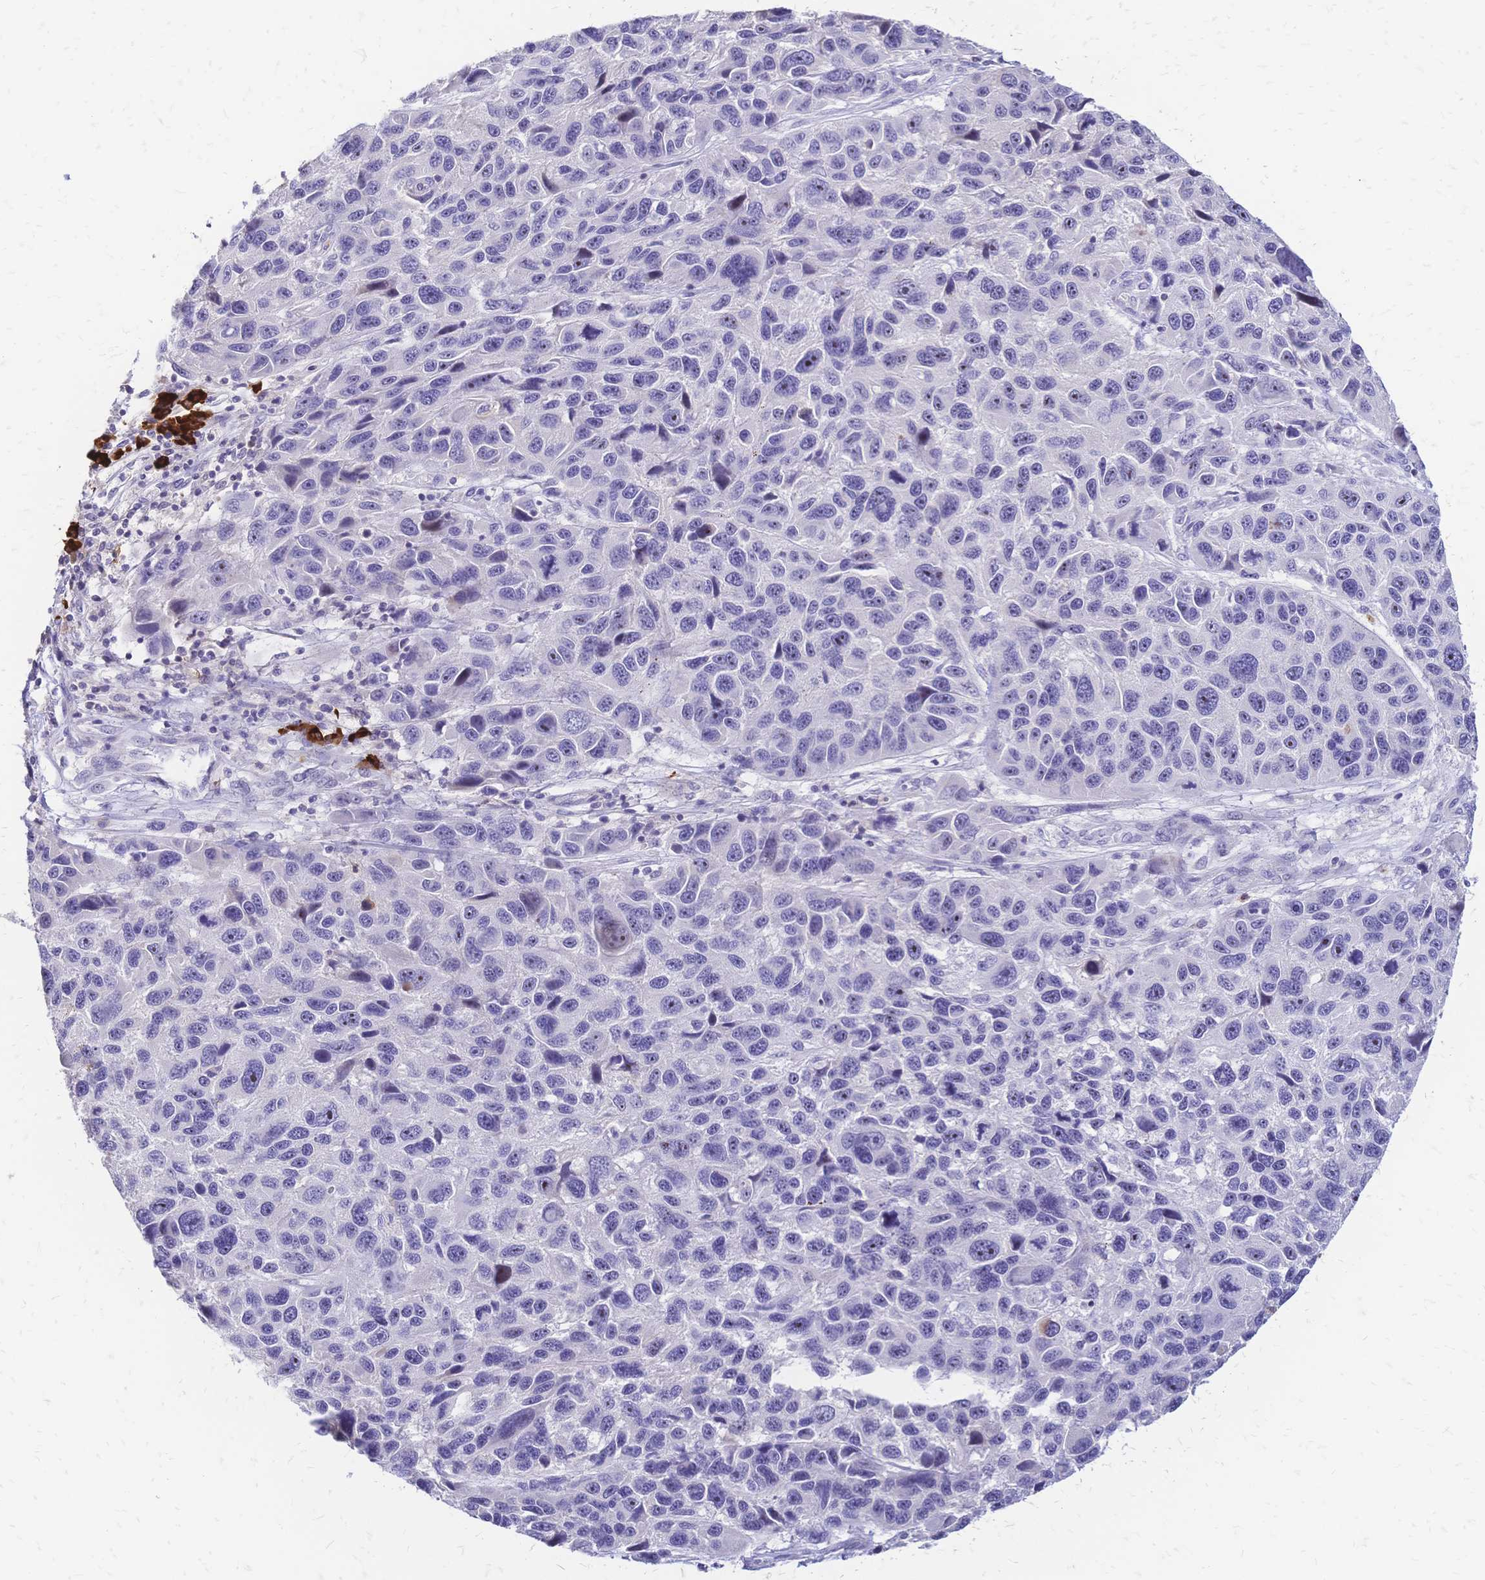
{"staining": {"intensity": "negative", "quantity": "none", "location": "none"}, "tissue": "melanoma", "cell_type": "Tumor cells", "image_type": "cancer", "snomed": [{"axis": "morphology", "description": "Malignant melanoma, NOS"}, {"axis": "topography", "description": "Skin"}], "caption": "Immunohistochemistry (IHC) histopathology image of malignant melanoma stained for a protein (brown), which reveals no staining in tumor cells.", "gene": "IL2RA", "patient": {"sex": "male", "age": 53}}